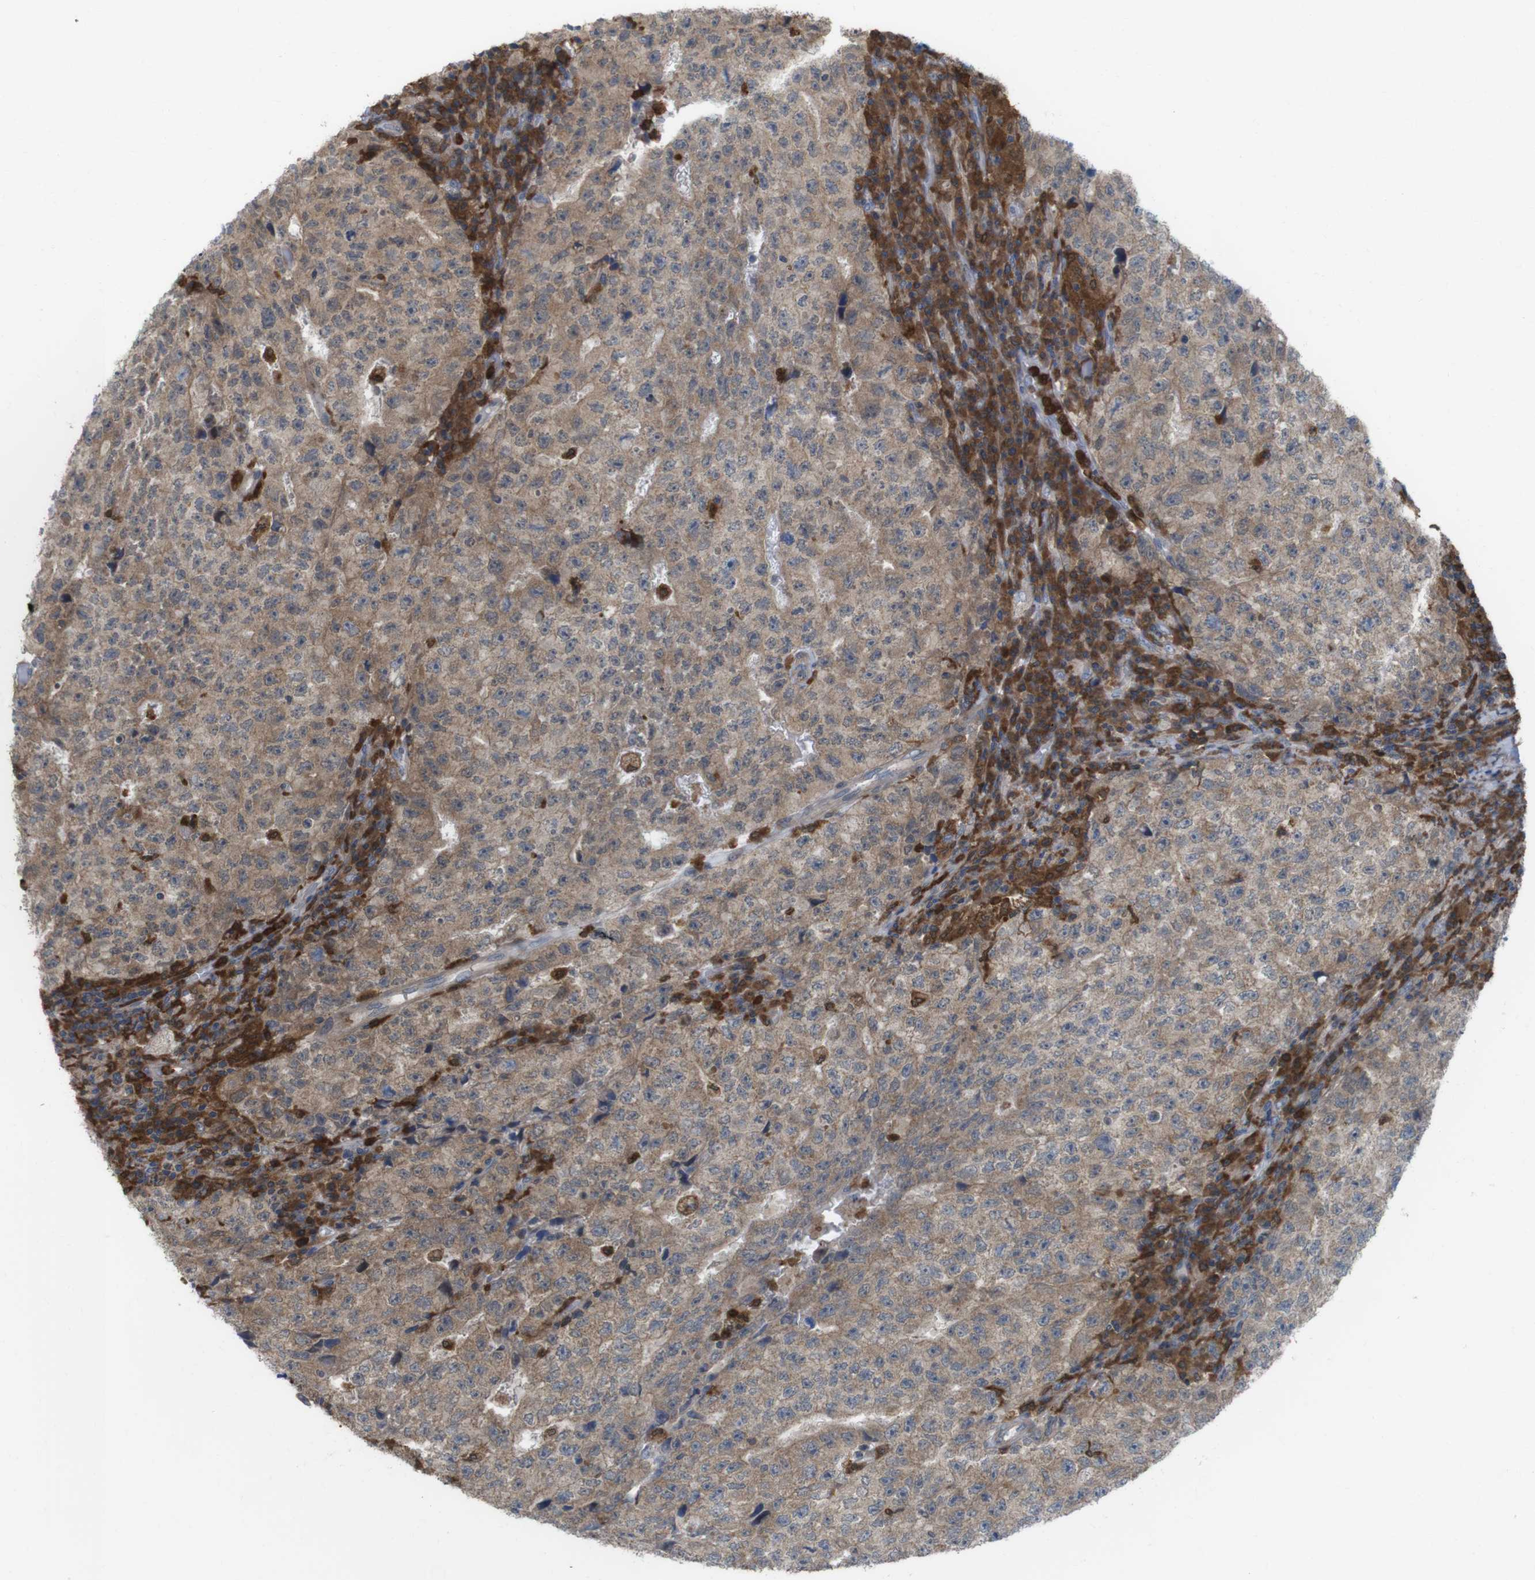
{"staining": {"intensity": "weak", "quantity": ">75%", "location": "cytoplasmic/membranous"}, "tissue": "testis cancer", "cell_type": "Tumor cells", "image_type": "cancer", "snomed": [{"axis": "morphology", "description": "Necrosis, NOS"}, {"axis": "morphology", "description": "Carcinoma, Embryonal, NOS"}, {"axis": "topography", "description": "Testis"}], "caption": "Protein analysis of embryonal carcinoma (testis) tissue shows weak cytoplasmic/membranous positivity in about >75% of tumor cells.", "gene": "PRKCD", "patient": {"sex": "male", "age": 19}}